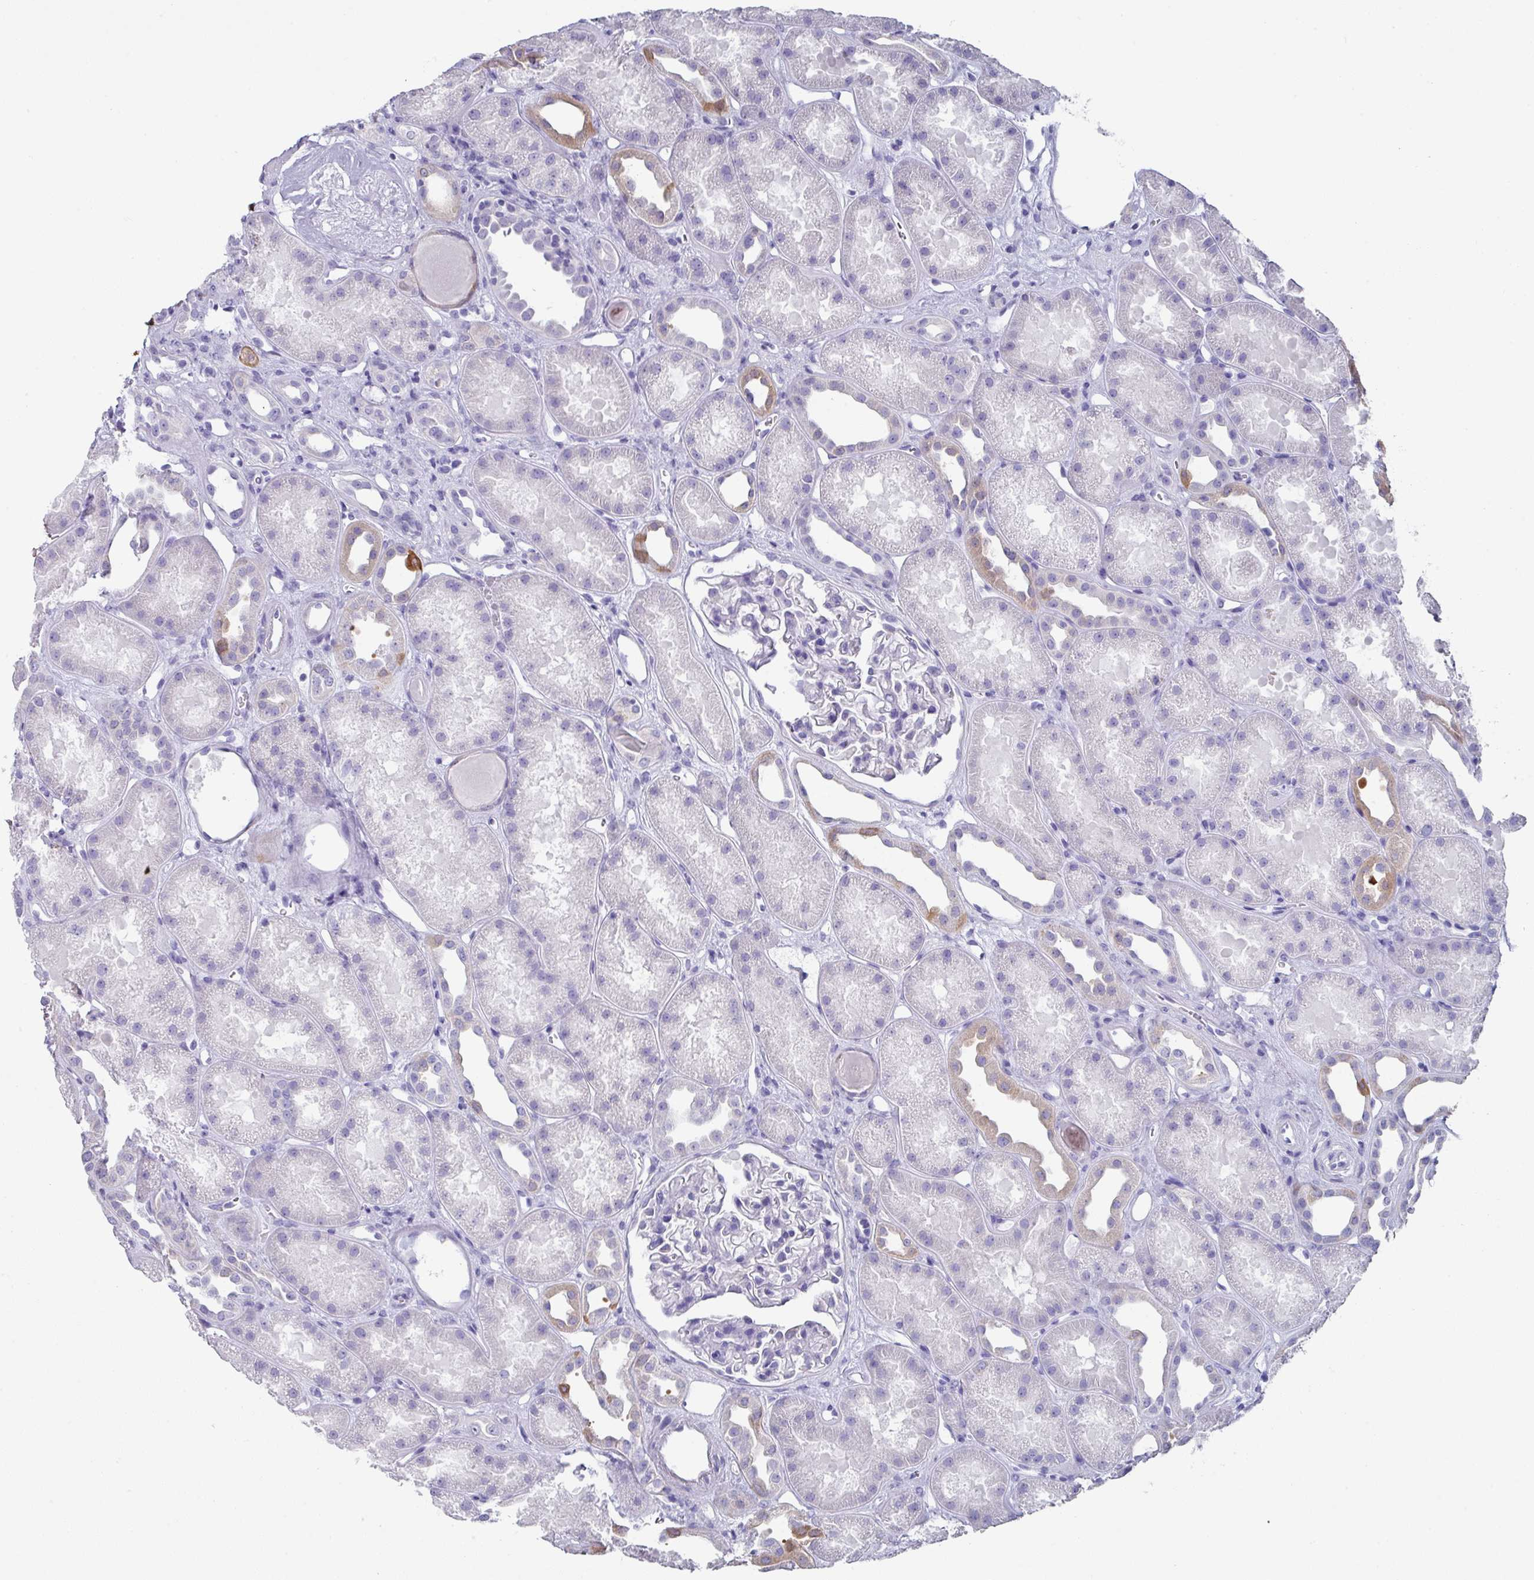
{"staining": {"intensity": "negative", "quantity": "none", "location": "none"}, "tissue": "kidney", "cell_type": "Cells in glomeruli", "image_type": "normal", "snomed": [{"axis": "morphology", "description": "Normal tissue, NOS"}, {"axis": "topography", "description": "Kidney"}], "caption": "Immunohistochemistry (IHC) image of unremarkable kidney: human kidney stained with DAB shows no significant protein positivity in cells in glomeruli.", "gene": "PEX10", "patient": {"sex": "male", "age": 61}}